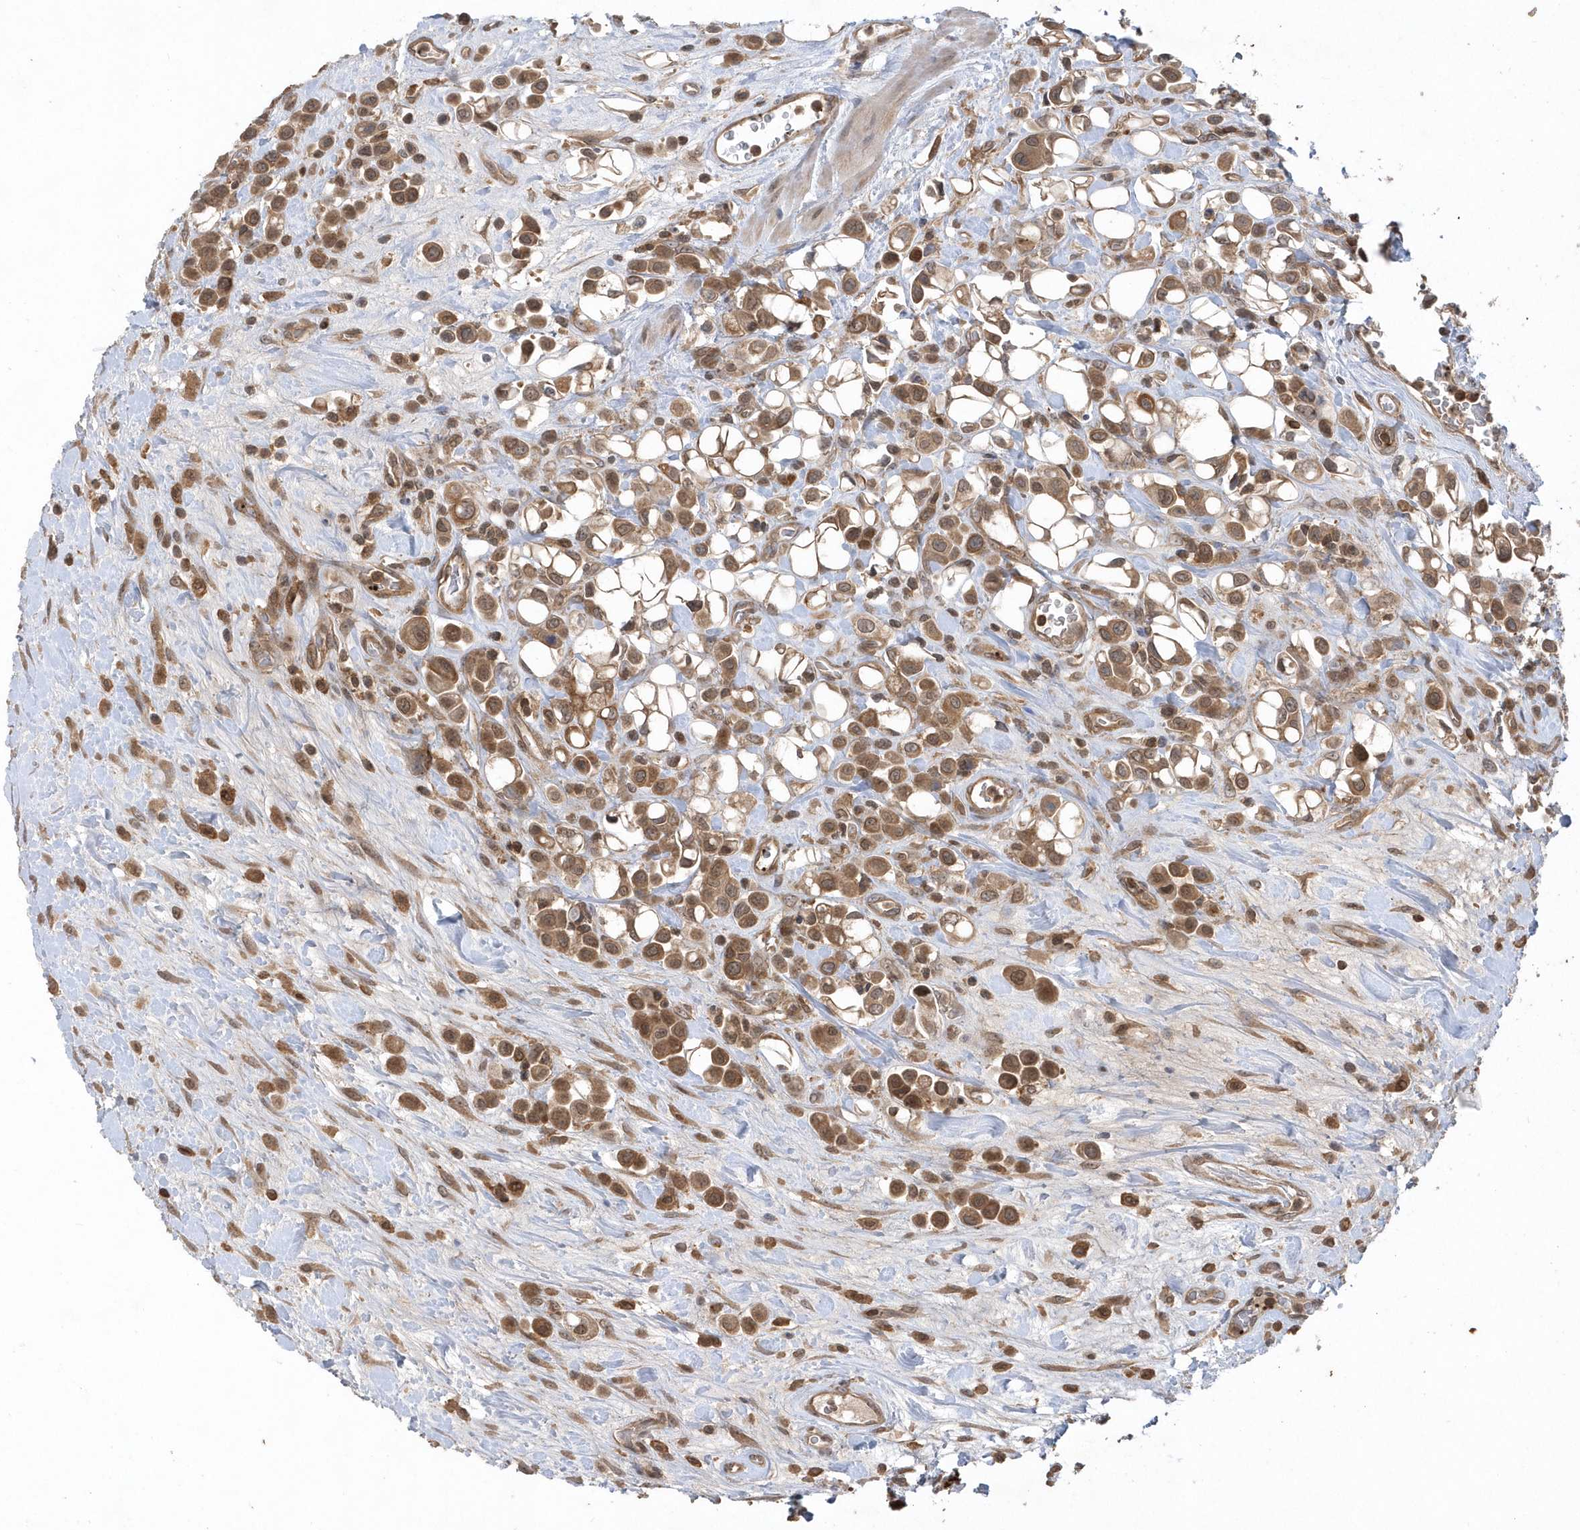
{"staining": {"intensity": "moderate", "quantity": ">75%", "location": "cytoplasmic/membranous"}, "tissue": "urothelial cancer", "cell_type": "Tumor cells", "image_type": "cancer", "snomed": [{"axis": "morphology", "description": "Urothelial carcinoma, High grade"}, {"axis": "topography", "description": "Urinary bladder"}], "caption": "Immunohistochemical staining of urothelial carcinoma (high-grade) reveals moderate cytoplasmic/membranous protein staining in about >75% of tumor cells. (DAB (3,3'-diaminobenzidine) IHC, brown staining for protein, blue staining for nuclei).", "gene": "ACYP1", "patient": {"sex": "male", "age": 50}}